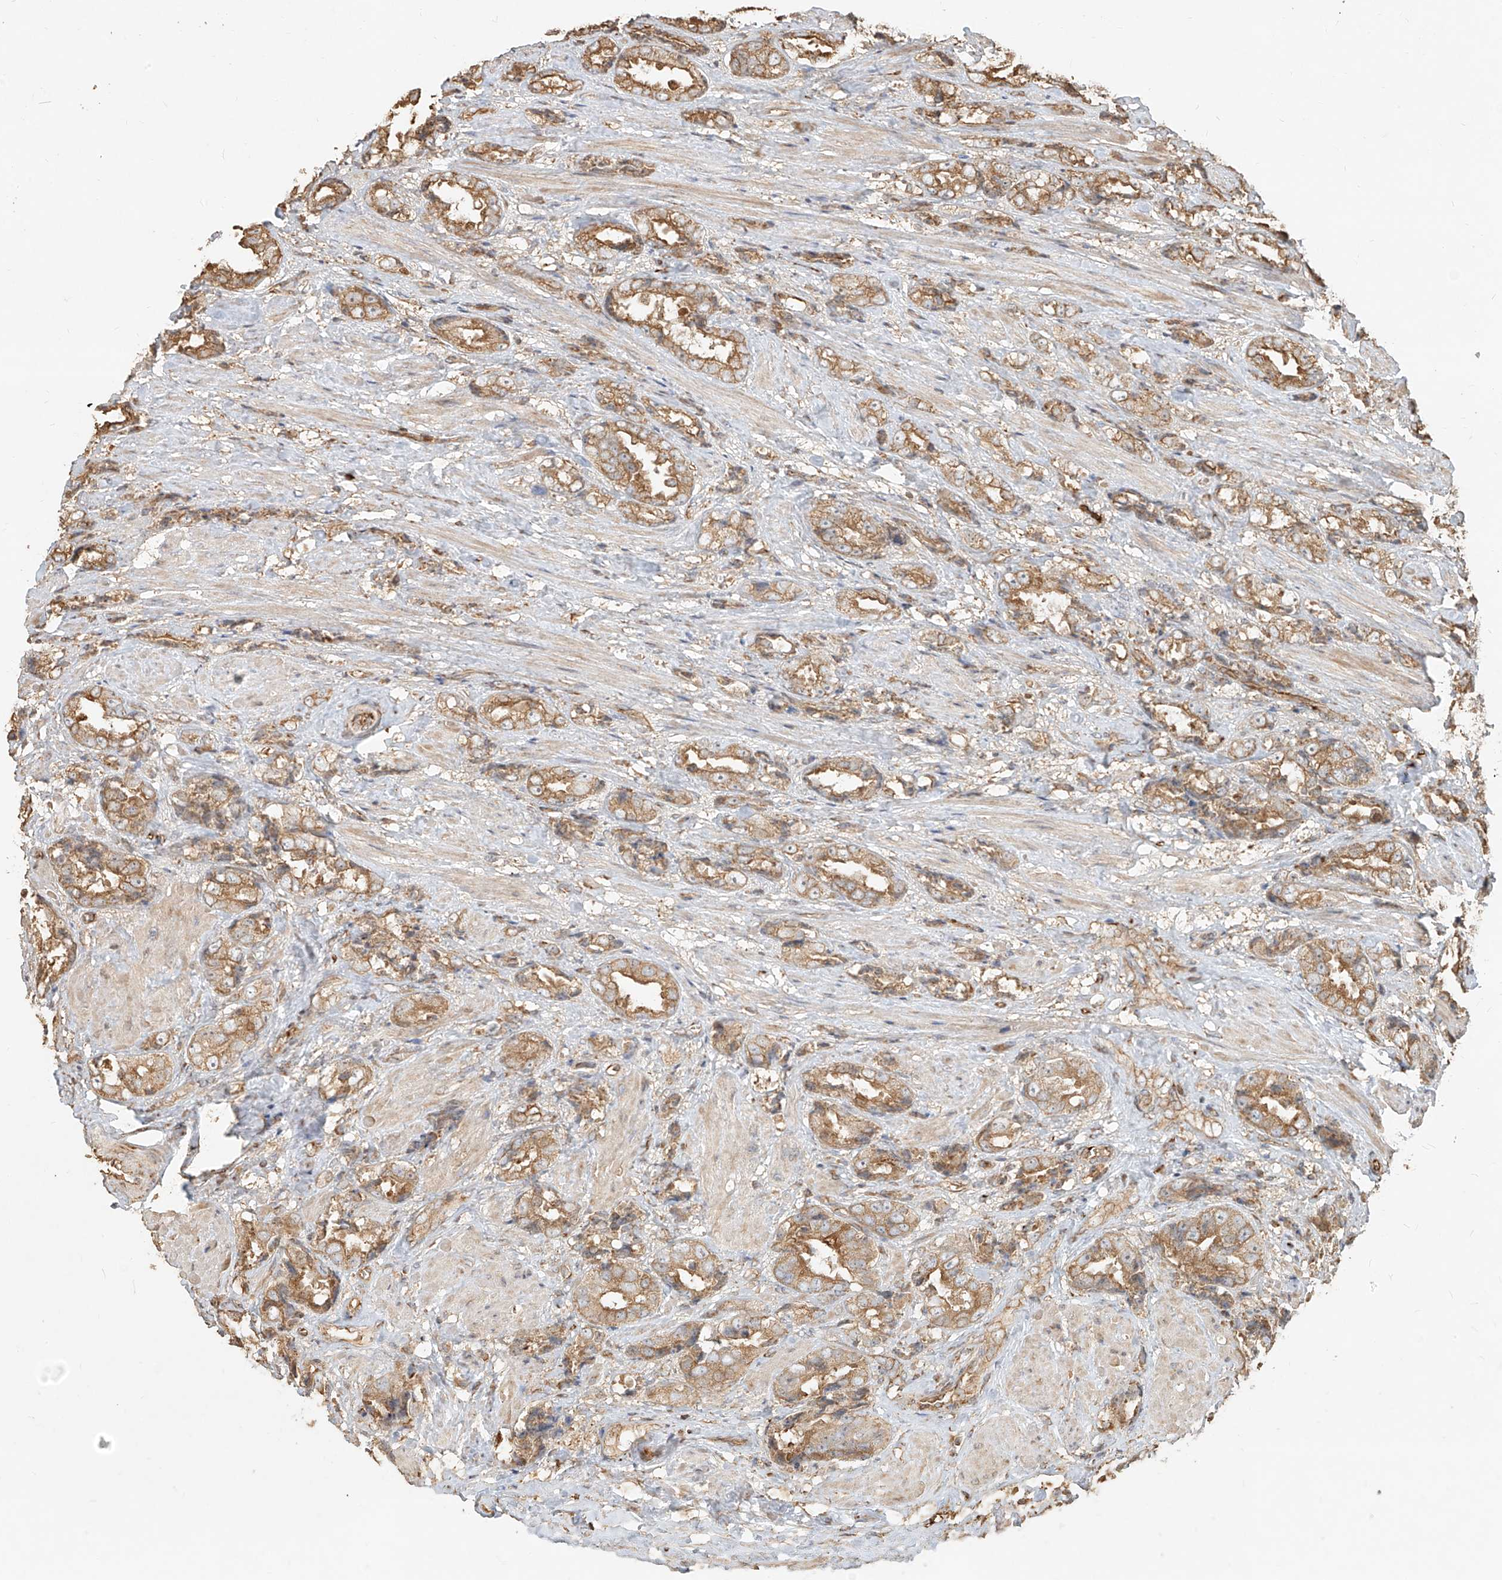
{"staining": {"intensity": "moderate", "quantity": ">75%", "location": "cytoplasmic/membranous"}, "tissue": "prostate cancer", "cell_type": "Tumor cells", "image_type": "cancer", "snomed": [{"axis": "morphology", "description": "Adenocarcinoma, High grade"}, {"axis": "topography", "description": "Prostate"}], "caption": "Brown immunohistochemical staining in human prostate cancer reveals moderate cytoplasmic/membranous expression in approximately >75% of tumor cells. (DAB (3,3'-diaminobenzidine) IHC with brightfield microscopy, high magnification).", "gene": "EFNB1", "patient": {"sex": "male", "age": 61}}